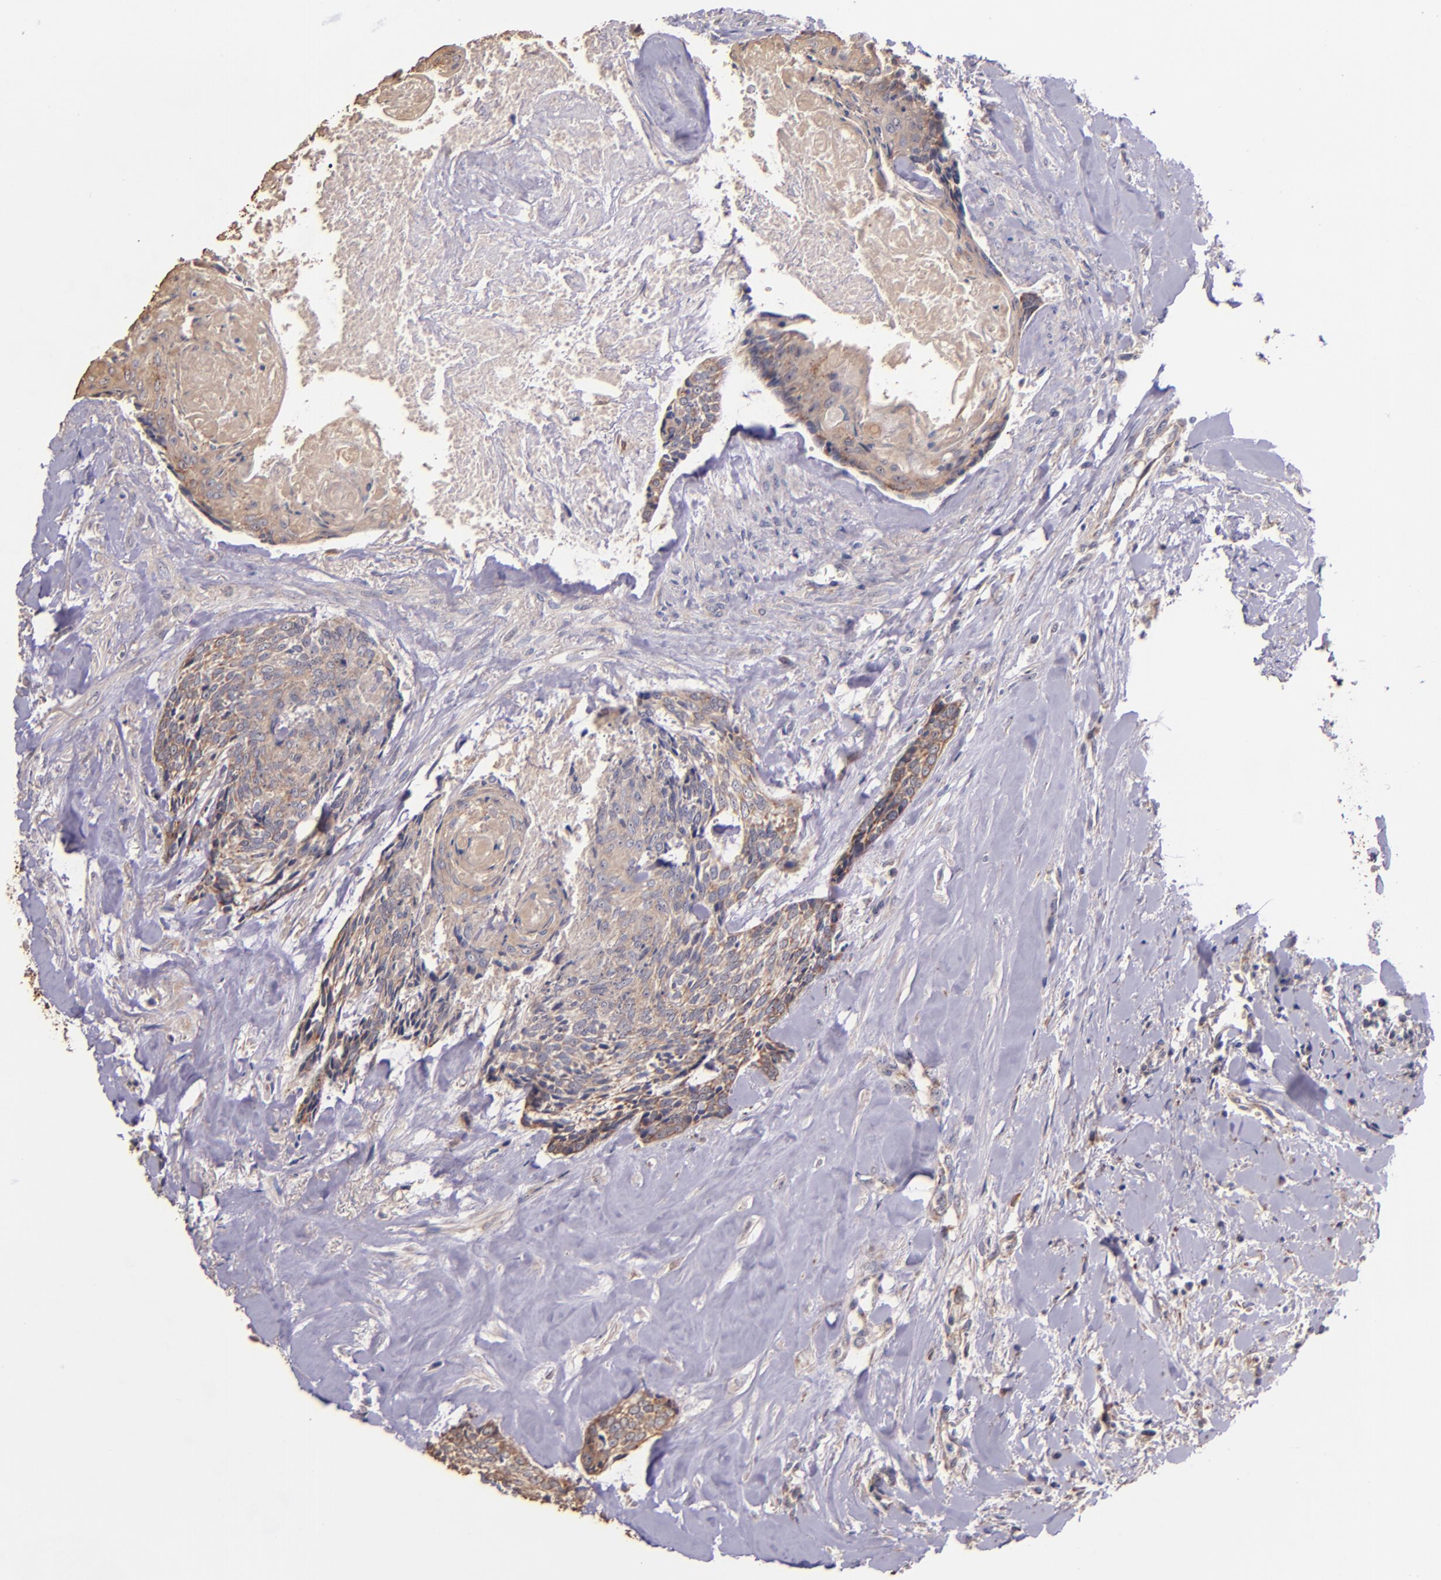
{"staining": {"intensity": "weak", "quantity": ">75%", "location": "cytoplasmic/membranous"}, "tissue": "head and neck cancer", "cell_type": "Tumor cells", "image_type": "cancer", "snomed": [{"axis": "morphology", "description": "Squamous cell carcinoma, NOS"}, {"axis": "topography", "description": "Salivary gland"}, {"axis": "topography", "description": "Head-Neck"}], "caption": "A high-resolution micrograph shows immunohistochemistry staining of head and neck squamous cell carcinoma, which demonstrates weak cytoplasmic/membranous positivity in about >75% of tumor cells.", "gene": "SHC1", "patient": {"sex": "male", "age": 70}}